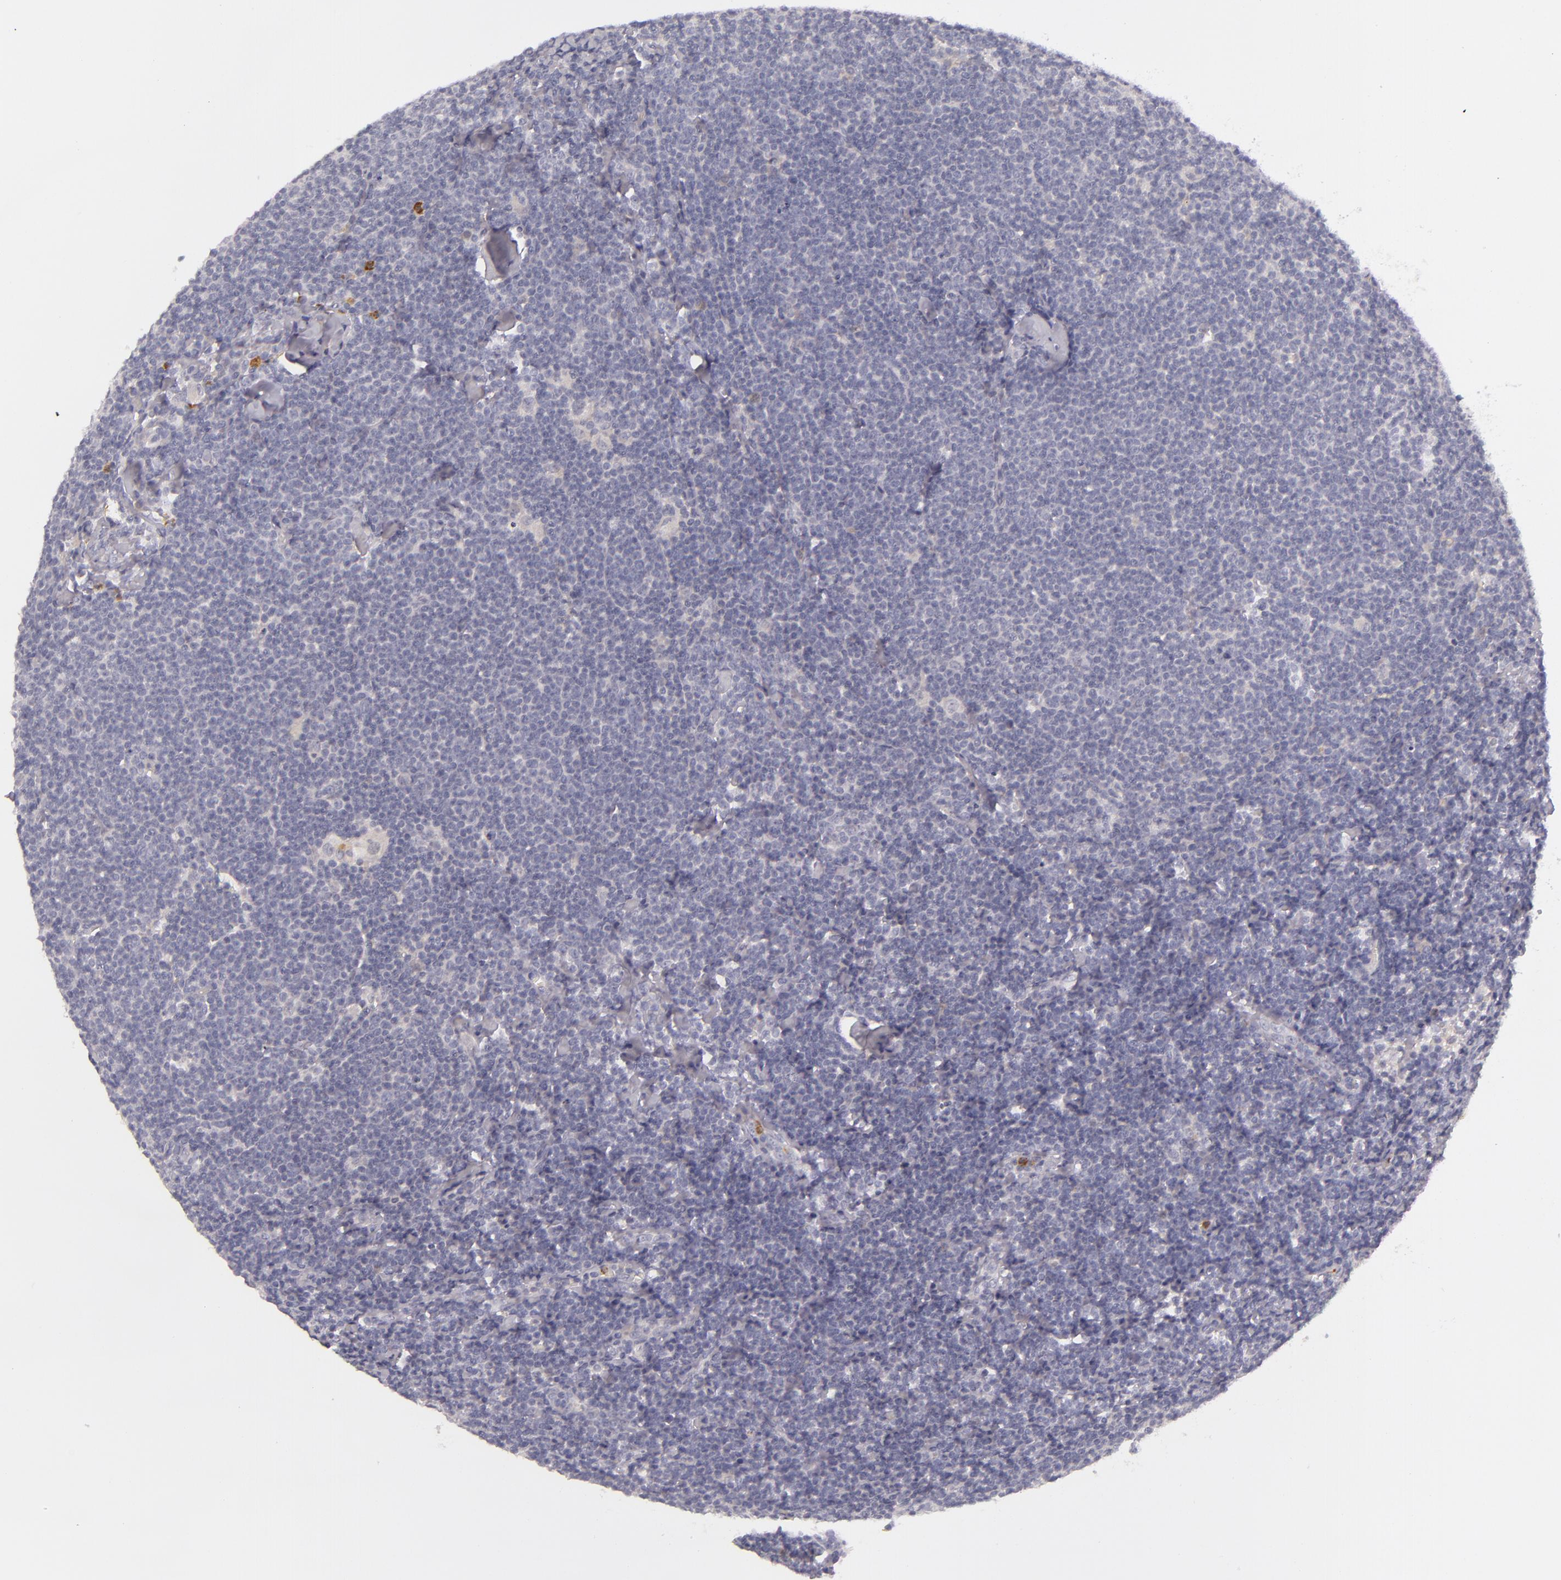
{"staining": {"intensity": "negative", "quantity": "none", "location": "none"}, "tissue": "lymphoma", "cell_type": "Tumor cells", "image_type": "cancer", "snomed": [{"axis": "morphology", "description": "Malignant lymphoma, non-Hodgkin's type, Low grade"}, {"axis": "topography", "description": "Lymph node"}], "caption": "A photomicrograph of human lymphoma is negative for staining in tumor cells. Brightfield microscopy of immunohistochemistry stained with DAB (3,3'-diaminobenzidine) (brown) and hematoxylin (blue), captured at high magnification.", "gene": "FAM181A", "patient": {"sex": "male", "age": 65}}